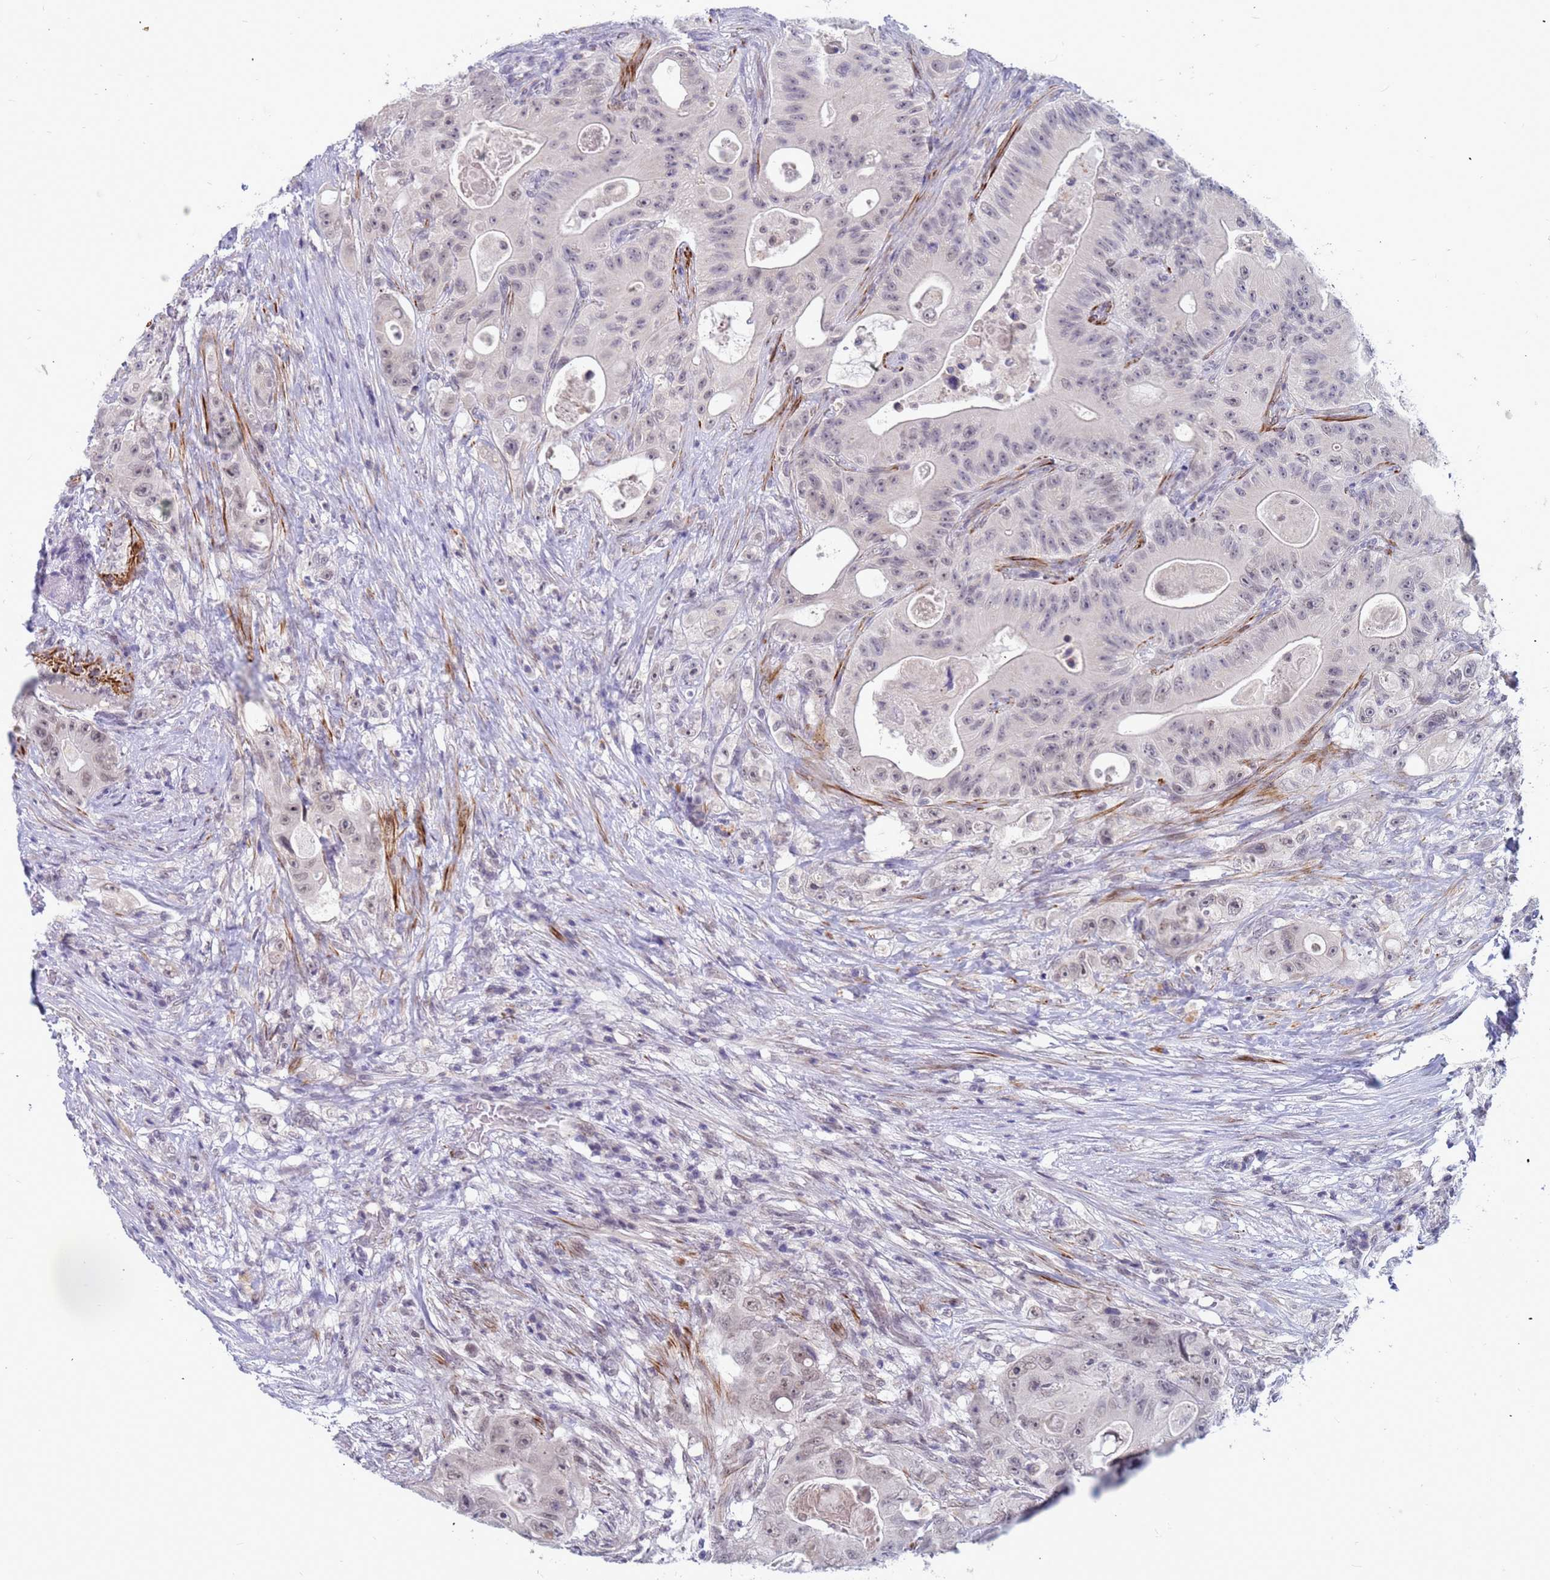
{"staining": {"intensity": "weak", "quantity": "25%-75%", "location": "nuclear"}, "tissue": "colorectal cancer", "cell_type": "Tumor cells", "image_type": "cancer", "snomed": [{"axis": "morphology", "description": "Adenocarcinoma, NOS"}, {"axis": "topography", "description": "Colon"}], "caption": "This image shows colorectal adenocarcinoma stained with immunohistochemistry to label a protein in brown. The nuclear of tumor cells show weak positivity for the protein. Nuclei are counter-stained blue.", "gene": "CXorf65", "patient": {"sex": "female", "age": 46}}